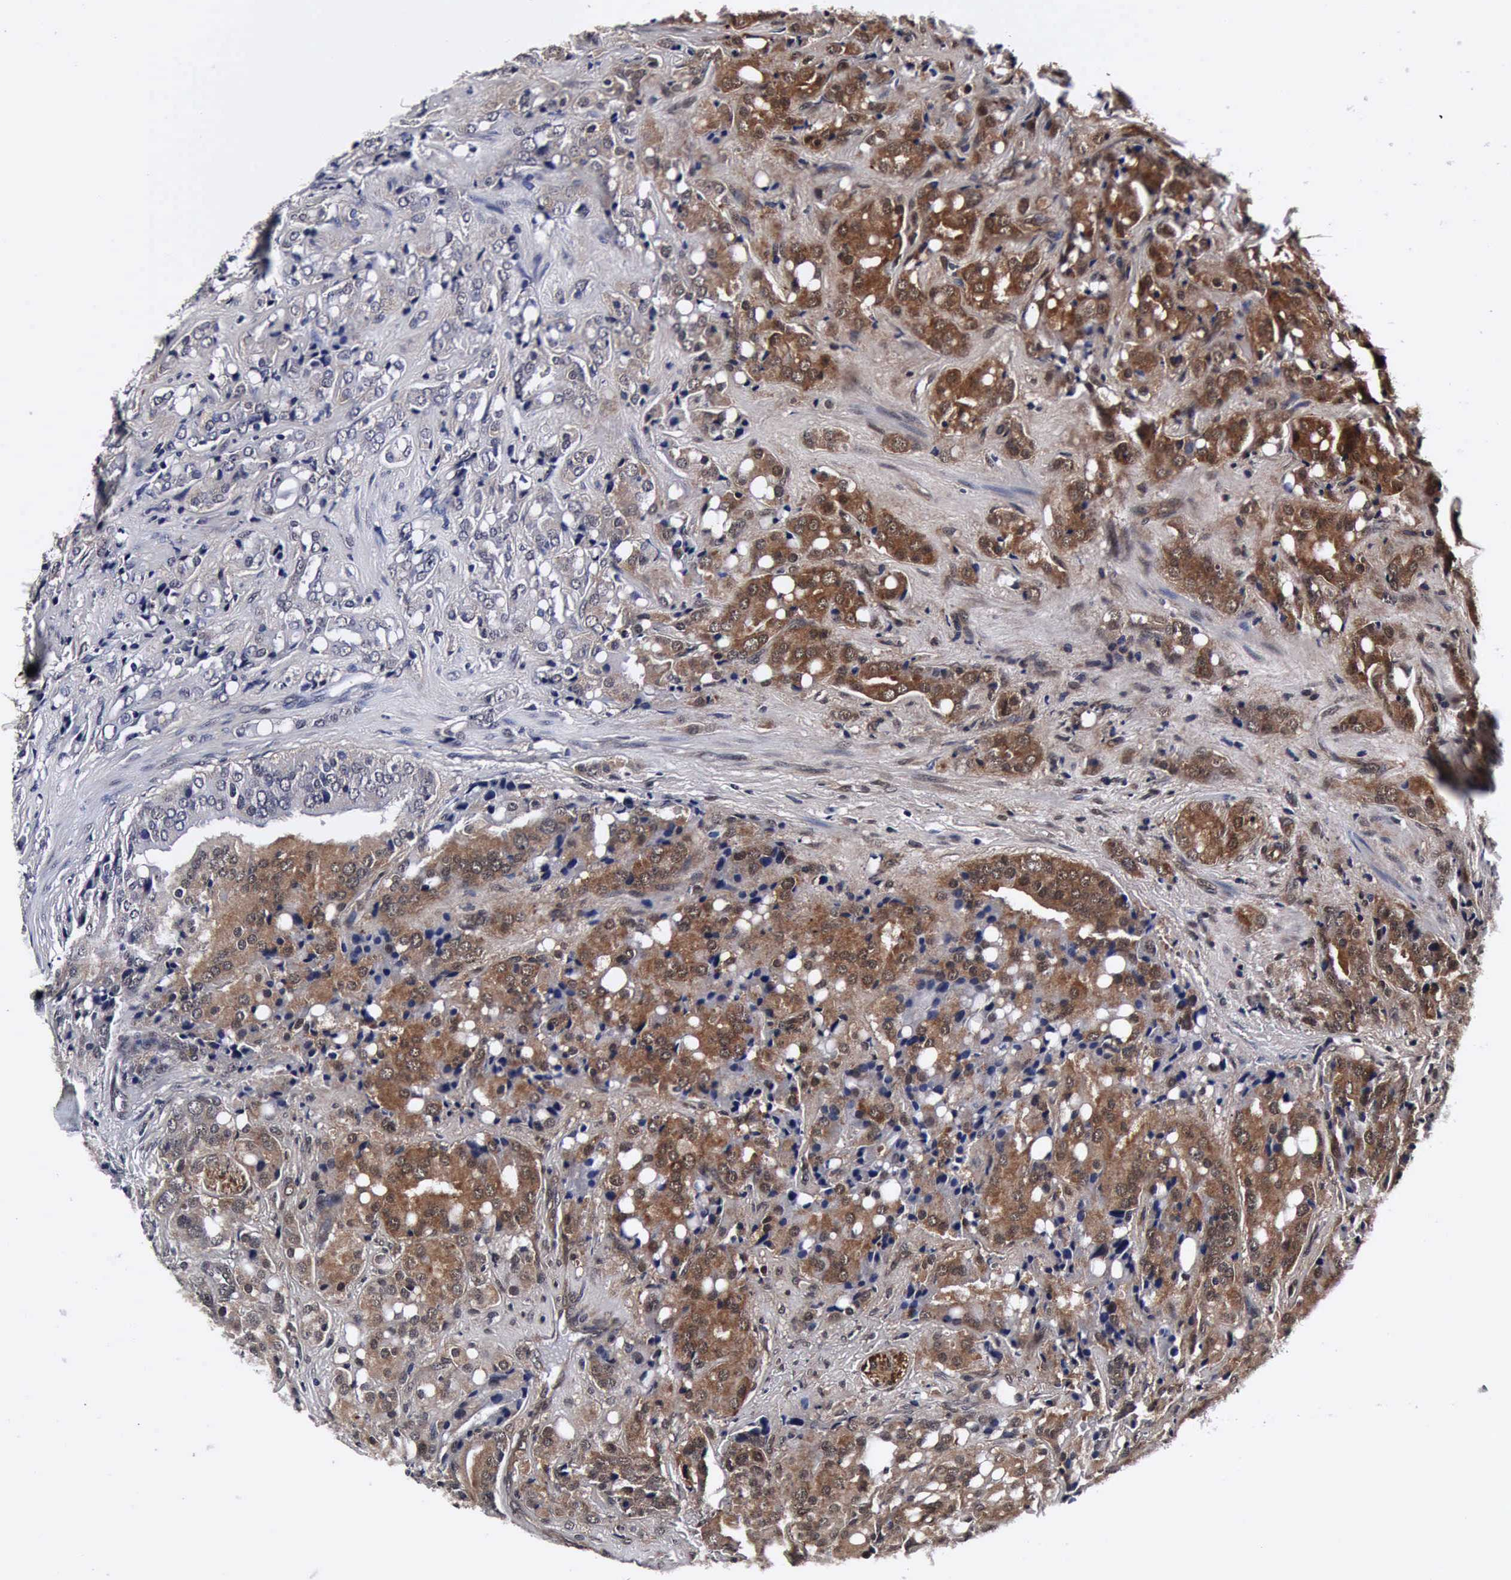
{"staining": {"intensity": "strong", "quantity": ">75%", "location": "cytoplasmic/membranous,nuclear"}, "tissue": "prostate cancer", "cell_type": "Tumor cells", "image_type": "cancer", "snomed": [{"axis": "morphology", "description": "Adenocarcinoma, High grade"}, {"axis": "topography", "description": "Prostate"}], "caption": "Immunohistochemistry (IHC) staining of prostate adenocarcinoma (high-grade), which demonstrates high levels of strong cytoplasmic/membranous and nuclear staining in about >75% of tumor cells indicating strong cytoplasmic/membranous and nuclear protein positivity. The staining was performed using DAB (3,3'-diaminobenzidine) (brown) for protein detection and nuclei were counterstained in hematoxylin (blue).", "gene": "UBC", "patient": {"sex": "male", "age": 68}}